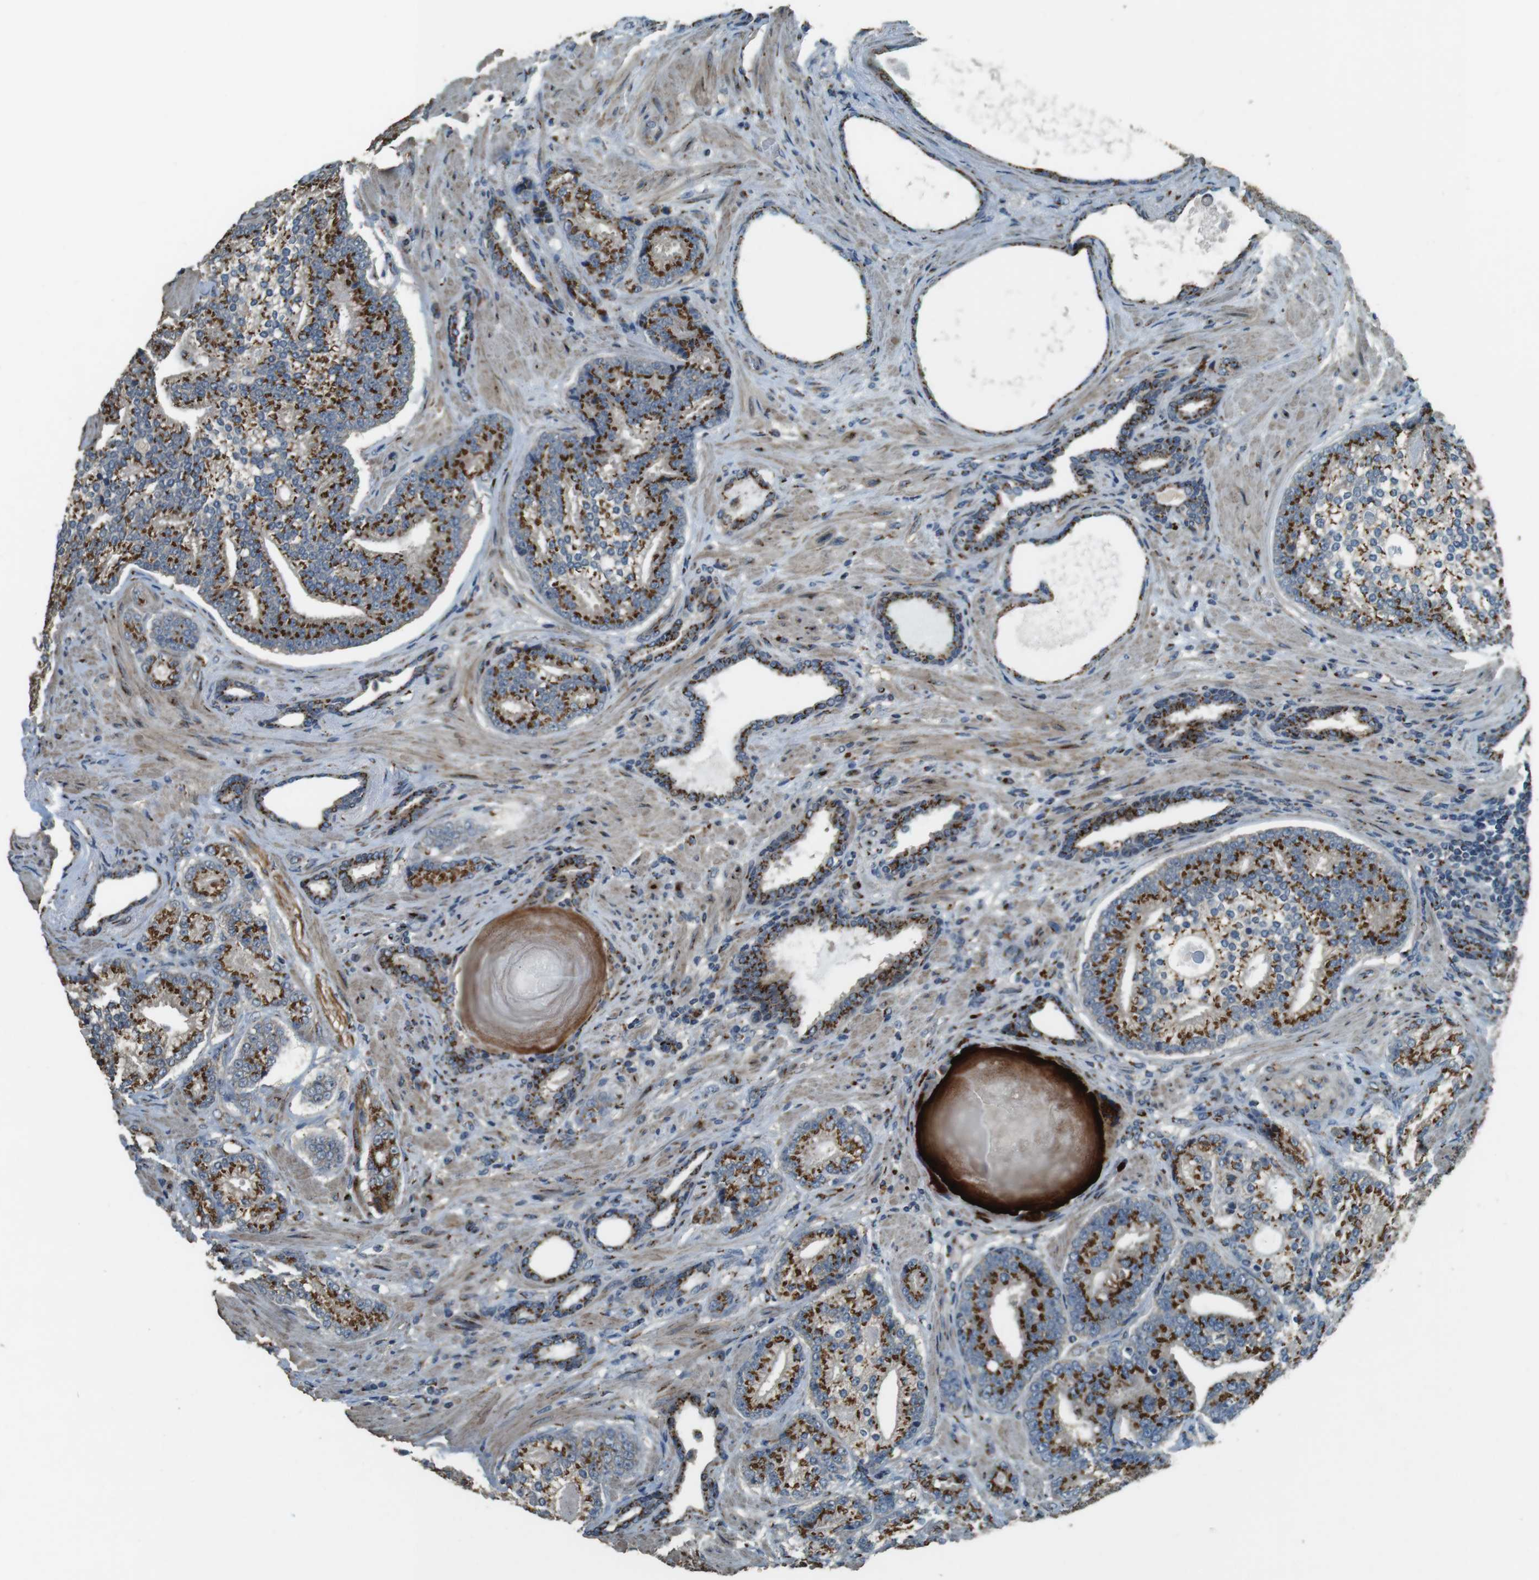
{"staining": {"intensity": "strong", "quantity": ">75%", "location": "cytoplasmic/membranous"}, "tissue": "prostate cancer", "cell_type": "Tumor cells", "image_type": "cancer", "snomed": [{"axis": "morphology", "description": "Adenocarcinoma, High grade"}, {"axis": "topography", "description": "Prostate"}], "caption": "Brown immunohistochemical staining in prostate high-grade adenocarcinoma exhibits strong cytoplasmic/membranous staining in about >75% of tumor cells.", "gene": "TMEM115", "patient": {"sex": "male", "age": 61}}